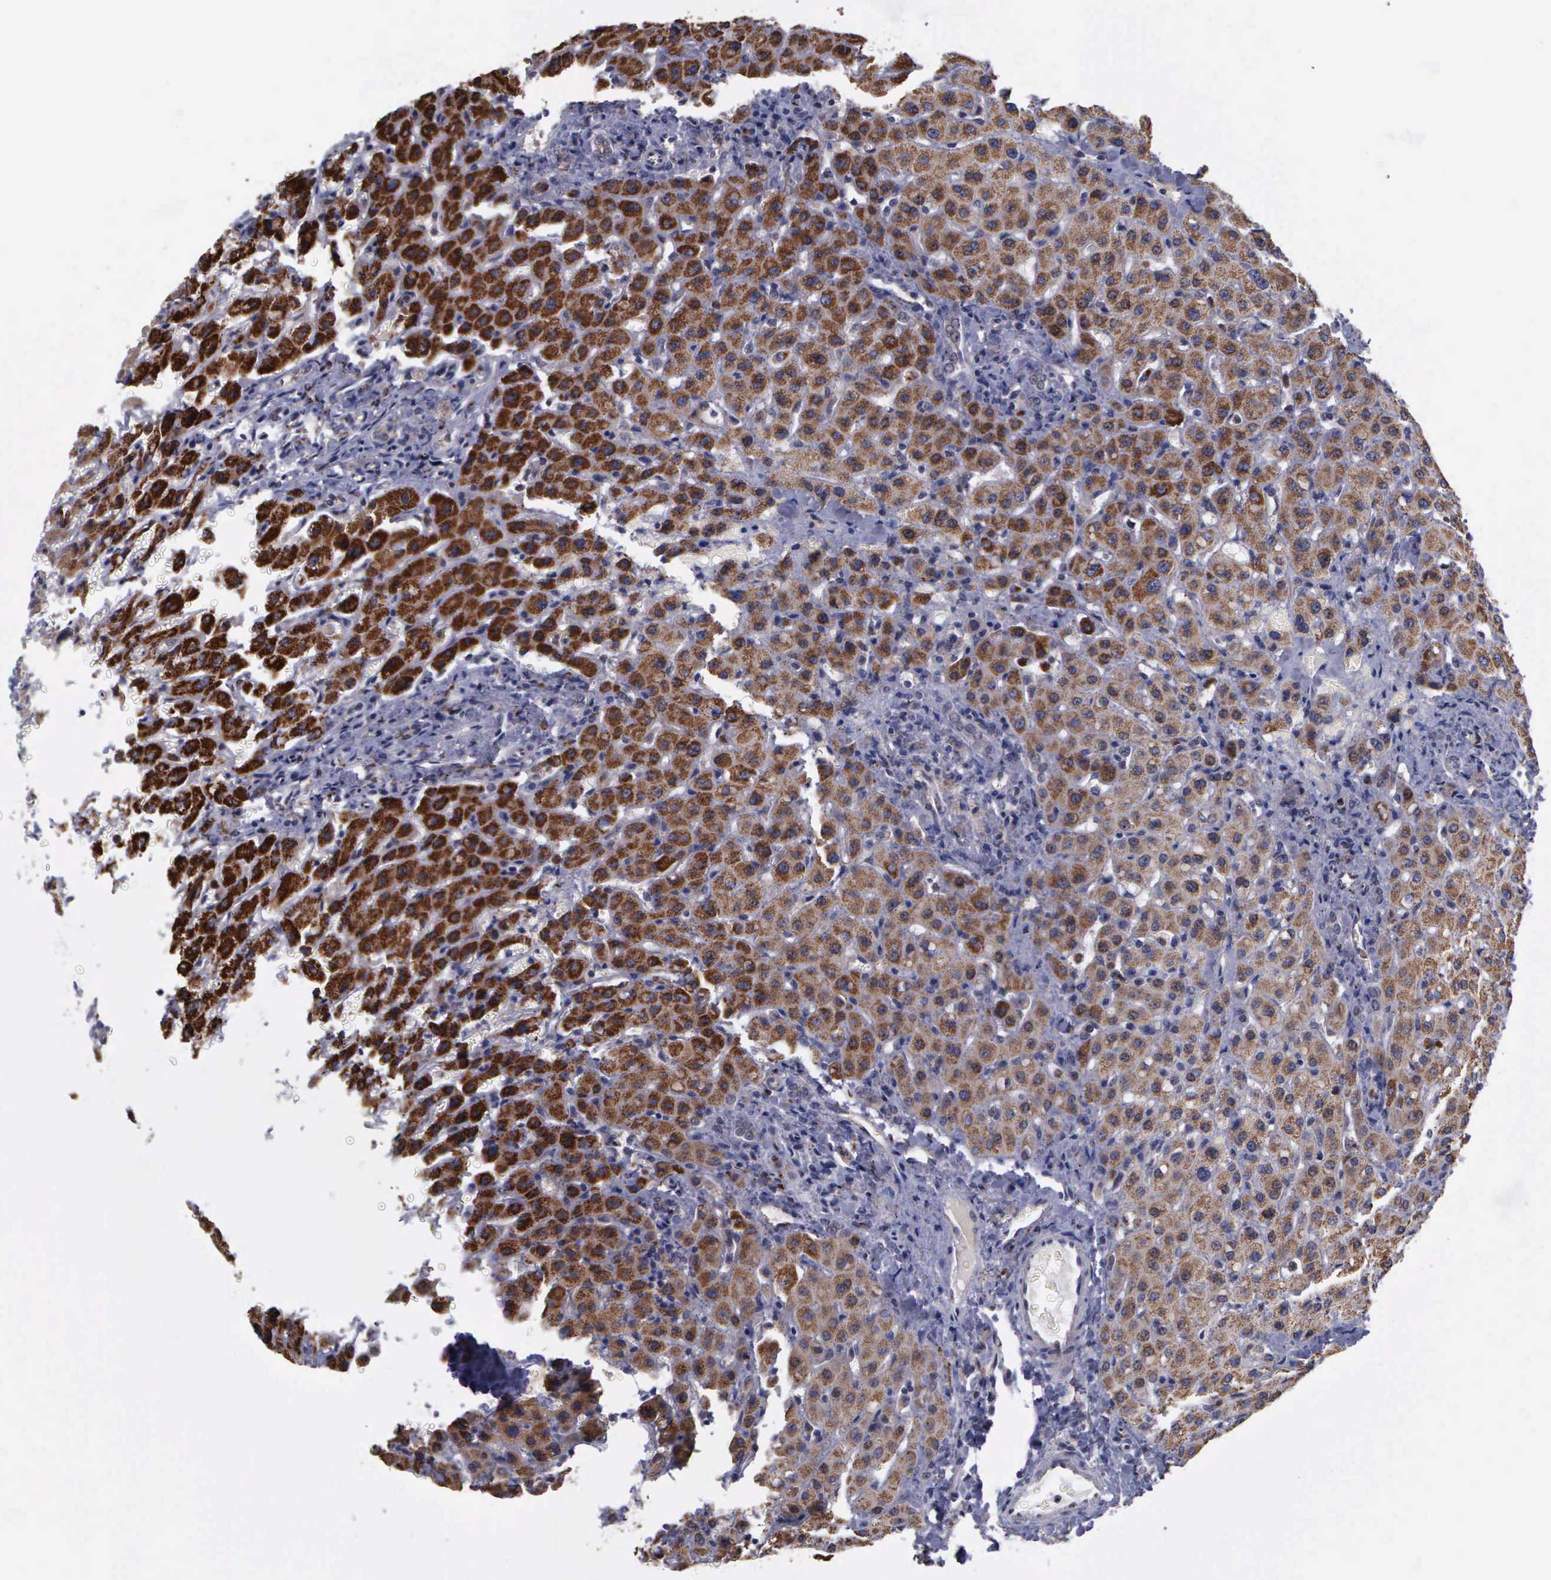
{"staining": {"intensity": "negative", "quantity": "none", "location": "none"}, "tissue": "liver", "cell_type": "Cholangiocytes", "image_type": "normal", "snomed": [{"axis": "morphology", "description": "Normal tissue, NOS"}, {"axis": "topography", "description": "Liver"}], "caption": "A micrograph of liver stained for a protein displays no brown staining in cholangiocytes. (Brightfield microscopy of DAB IHC at high magnification).", "gene": "MAP3K9", "patient": {"sex": "female", "age": 27}}